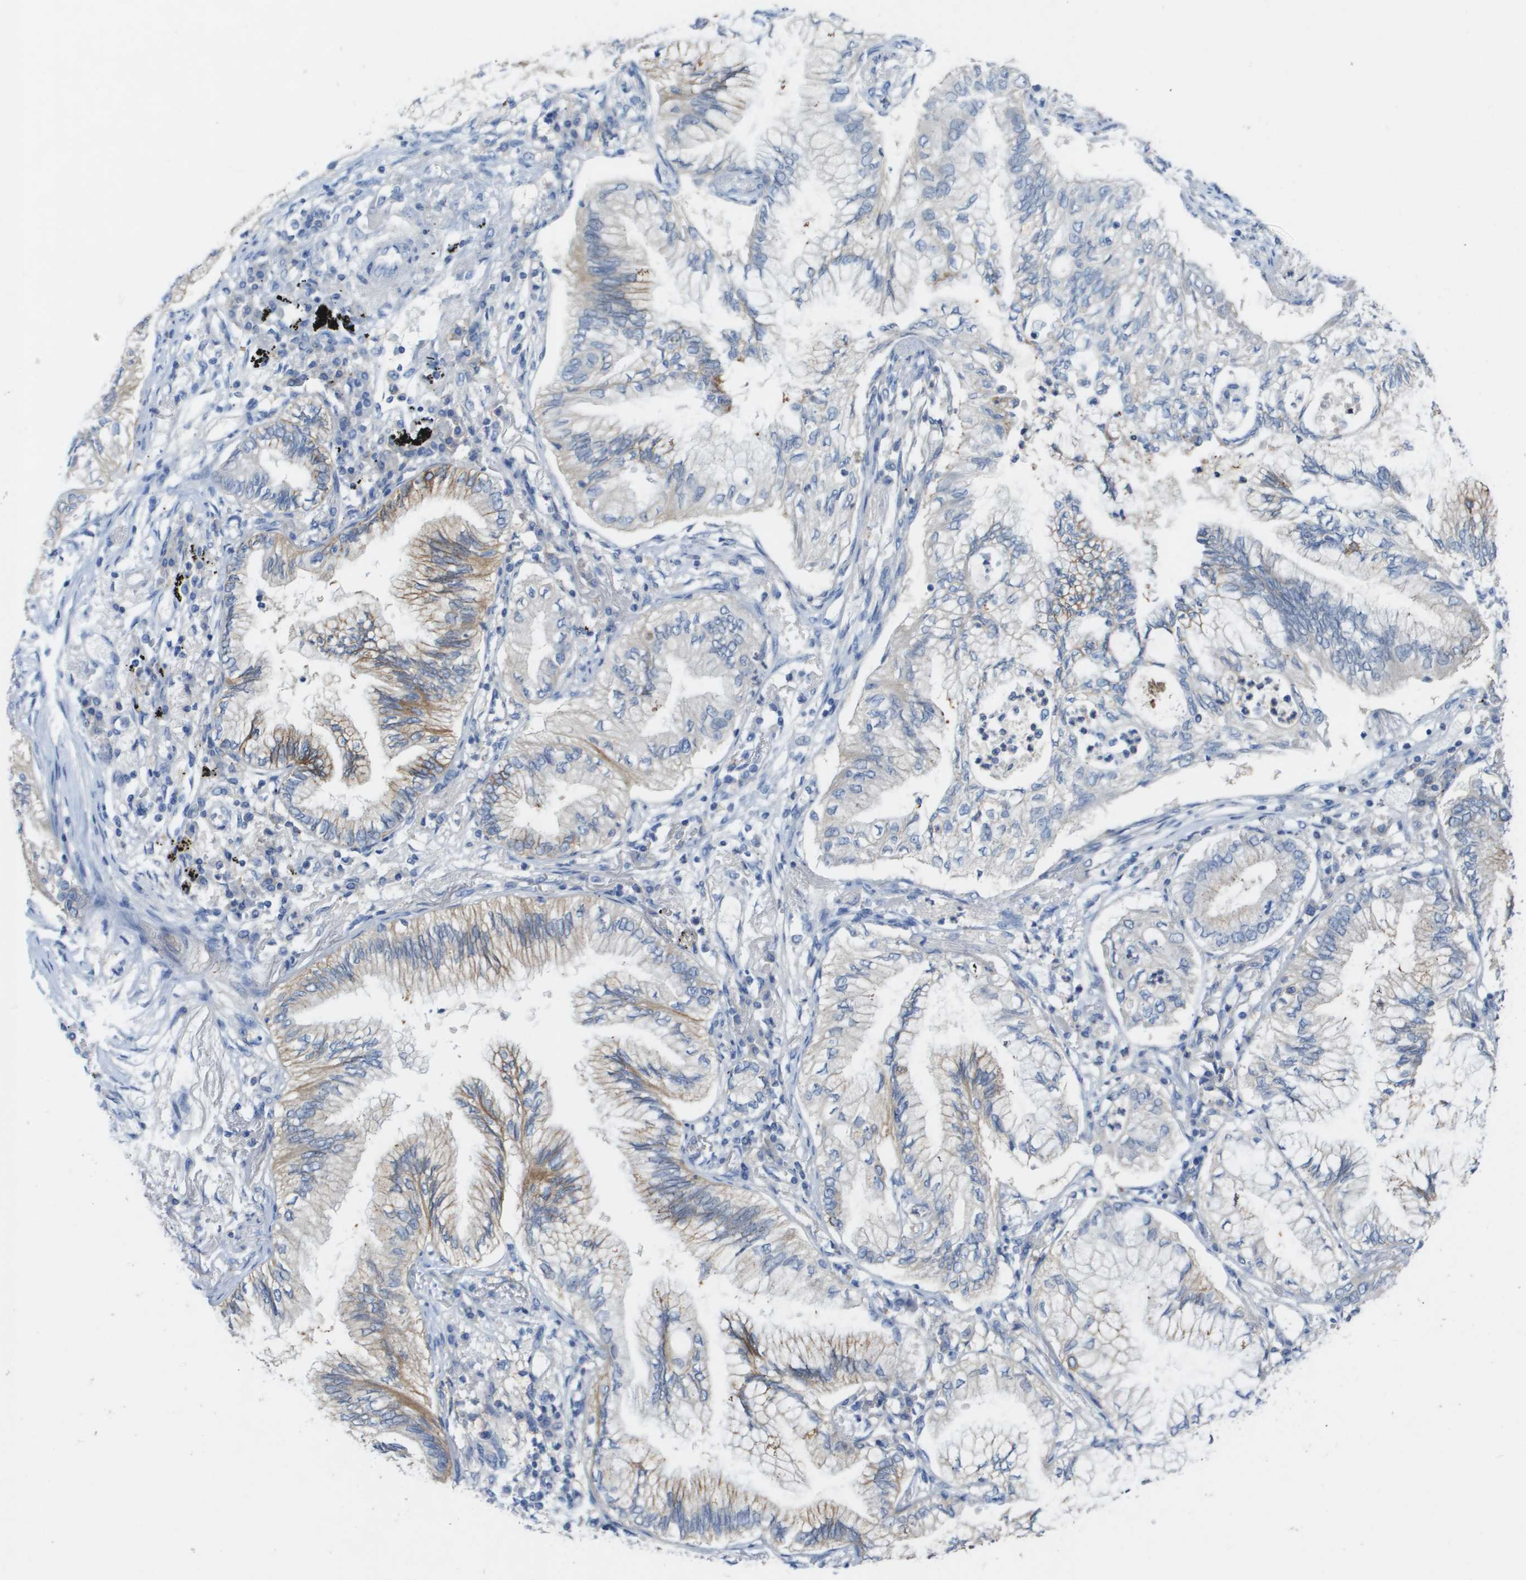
{"staining": {"intensity": "moderate", "quantity": "<25%", "location": "cytoplasmic/membranous"}, "tissue": "lung cancer", "cell_type": "Tumor cells", "image_type": "cancer", "snomed": [{"axis": "morphology", "description": "Normal tissue, NOS"}, {"axis": "morphology", "description": "Adenocarcinoma, NOS"}, {"axis": "topography", "description": "Bronchus"}, {"axis": "topography", "description": "Lung"}], "caption": "This histopathology image demonstrates immunohistochemistry (IHC) staining of human lung cancer (adenocarcinoma), with low moderate cytoplasmic/membranous expression in approximately <25% of tumor cells.", "gene": "CD46", "patient": {"sex": "female", "age": 70}}